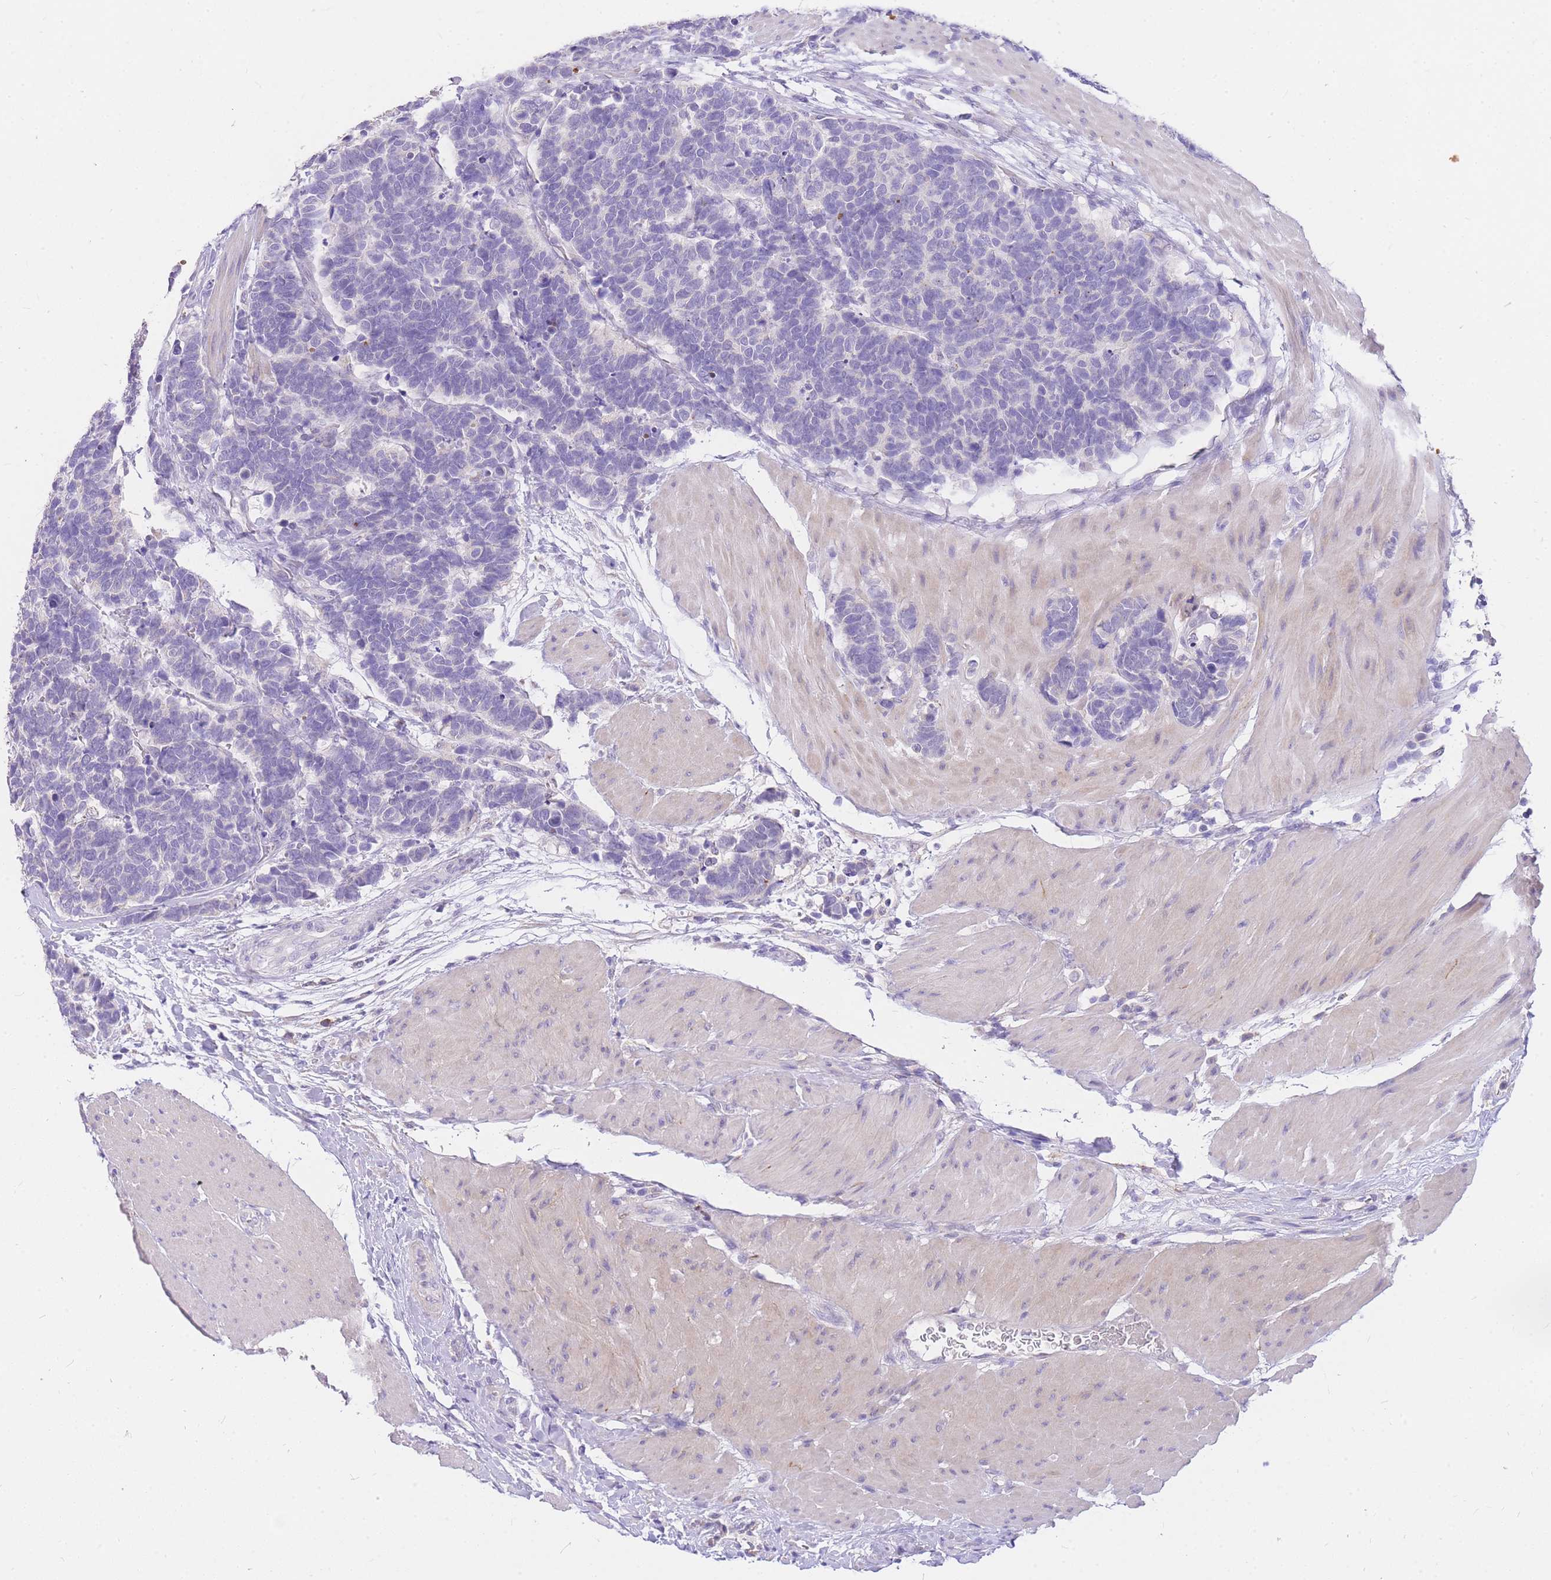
{"staining": {"intensity": "negative", "quantity": "none", "location": "none"}, "tissue": "carcinoid", "cell_type": "Tumor cells", "image_type": "cancer", "snomed": [{"axis": "morphology", "description": "Carcinoma, NOS"}, {"axis": "morphology", "description": "Carcinoid, malignant, NOS"}, {"axis": "topography", "description": "Urinary bladder"}], "caption": "High power microscopy histopathology image of an immunohistochemistry (IHC) micrograph of malignant carcinoid, revealing no significant staining in tumor cells.", "gene": "C2orf88", "patient": {"sex": "male", "age": 57}}